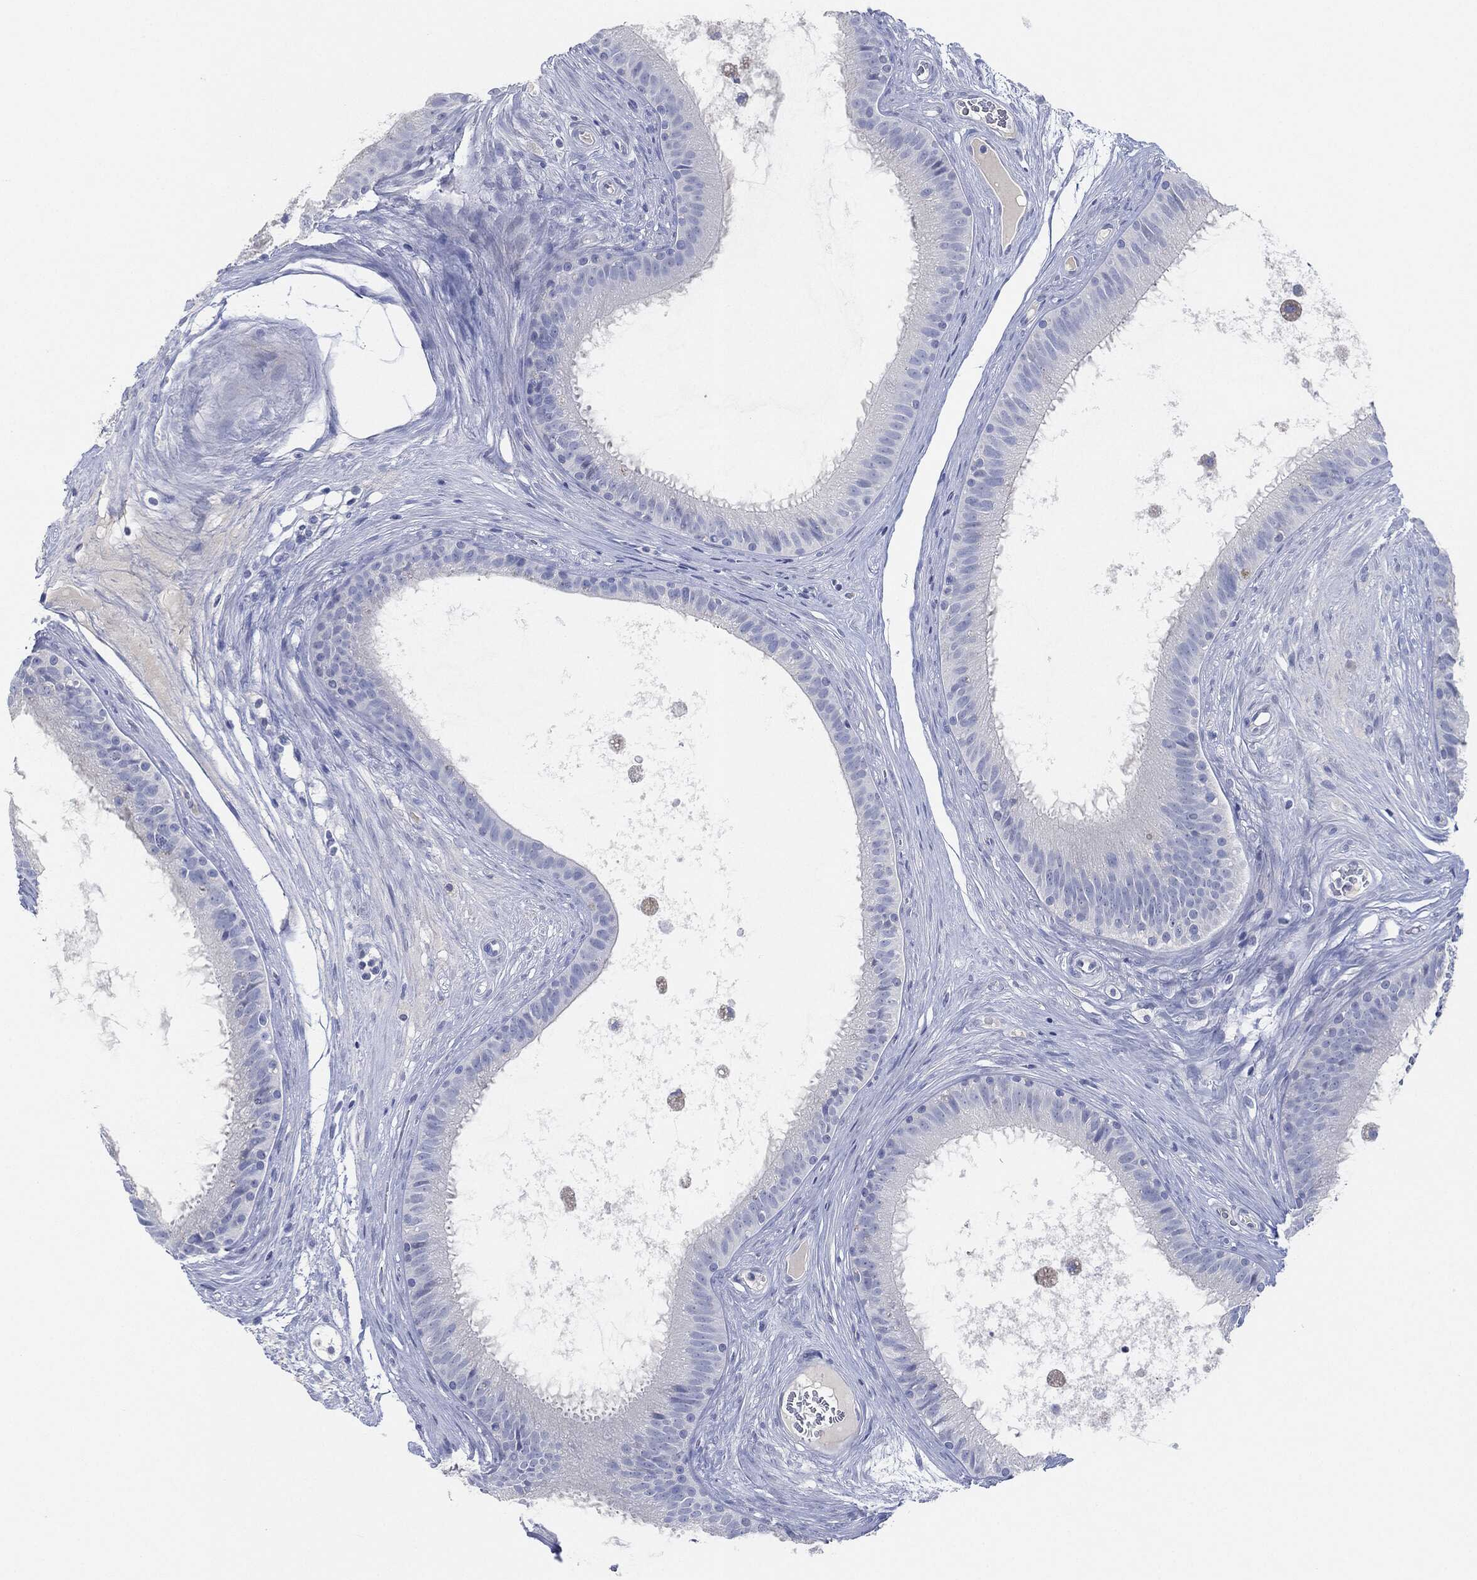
{"staining": {"intensity": "negative", "quantity": "none", "location": "none"}, "tissue": "epididymis", "cell_type": "Glandular cells", "image_type": "normal", "snomed": [{"axis": "morphology", "description": "Normal tissue, NOS"}, {"axis": "topography", "description": "Epididymis"}], "caption": "High power microscopy histopathology image of an immunohistochemistry (IHC) image of benign epididymis, revealing no significant staining in glandular cells. (DAB (3,3'-diaminobenzidine) IHC visualized using brightfield microscopy, high magnification).", "gene": "AFP", "patient": {"sex": "male", "age": 59}}